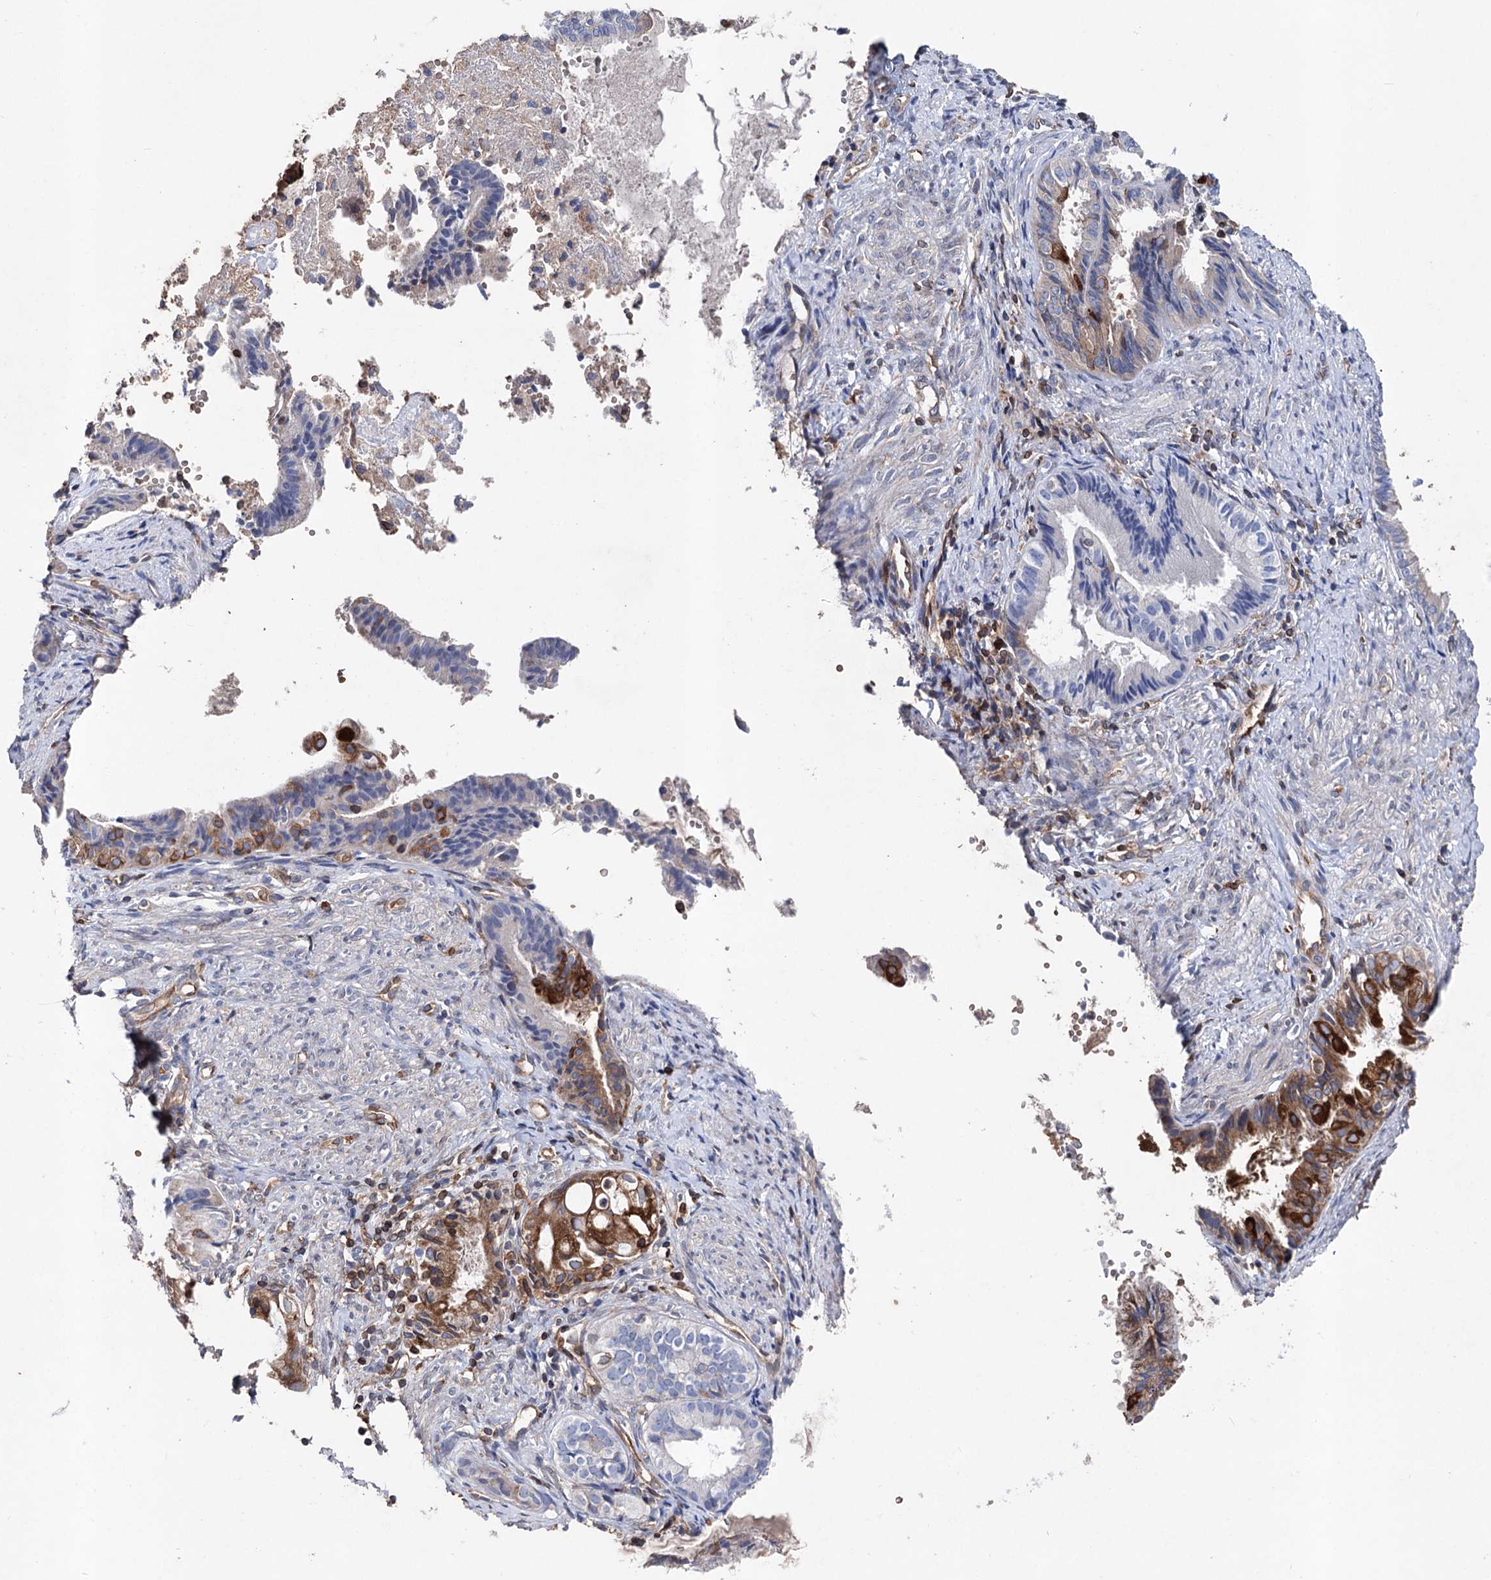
{"staining": {"intensity": "strong", "quantity": "<25%", "location": "cytoplasmic/membranous"}, "tissue": "endometrial cancer", "cell_type": "Tumor cells", "image_type": "cancer", "snomed": [{"axis": "morphology", "description": "Adenocarcinoma, NOS"}, {"axis": "topography", "description": "Endometrium"}], "caption": "Protein staining by immunohistochemistry (IHC) exhibits strong cytoplasmic/membranous staining in approximately <25% of tumor cells in endometrial adenocarcinoma.", "gene": "STING1", "patient": {"sex": "female", "age": 86}}